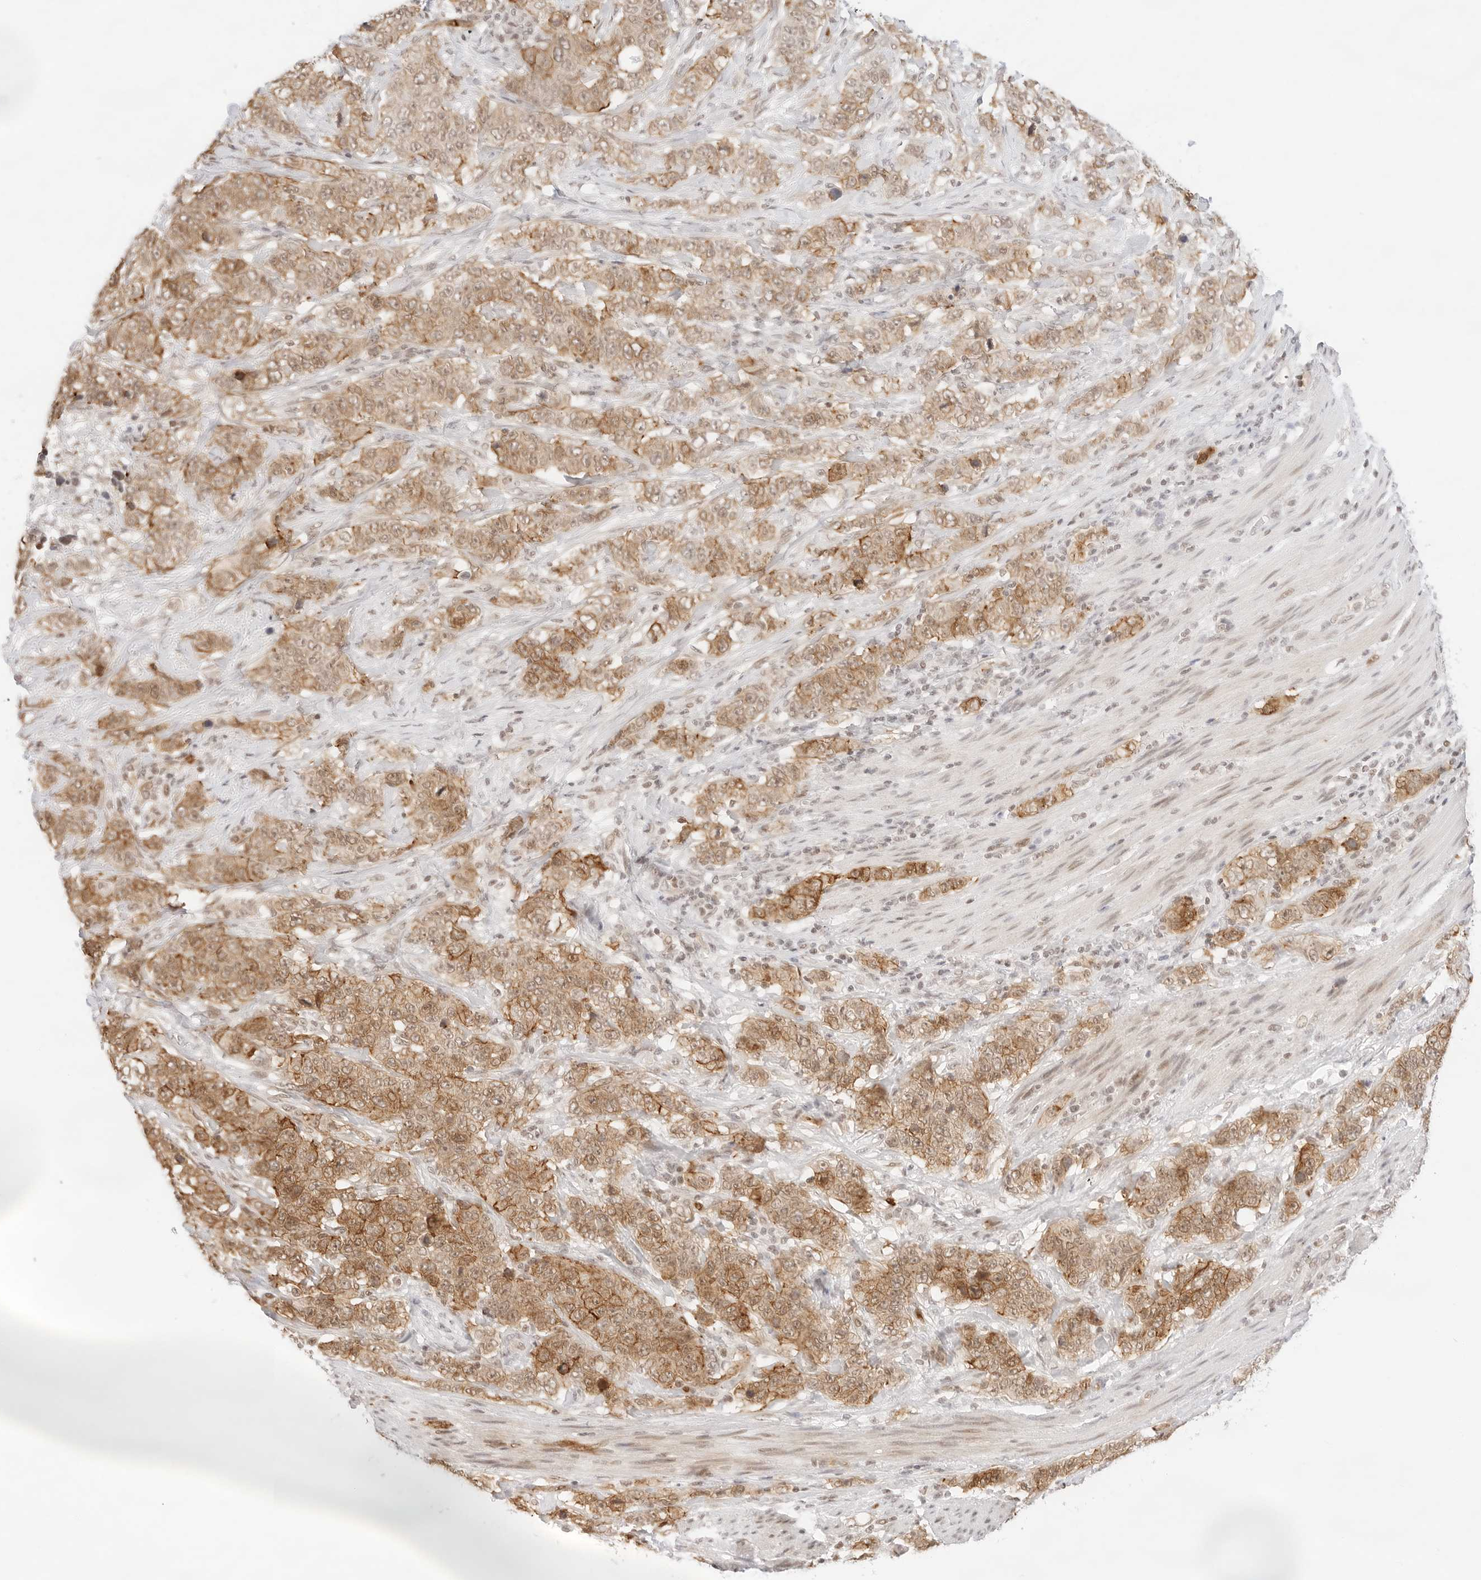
{"staining": {"intensity": "moderate", "quantity": ">75%", "location": "cytoplasmic/membranous,nuclear"}, "tissue": "stomach cancer", "cell_type": "Tumor cells", "image_type": "cancer", "snomed": [{"axis": "morphology", "description": "Adenocarcinoma, NOS"}, {"axis": "topography", "description": "Stomach"}], "caption": "A brown stain highlights moderate cytoplasmic/membranous and nuclear staining of a protein in human adenocarcinoma (stomach) tumor cells.", "gene": "GNAS", "patient": {"sex": "male", "age": 48}}